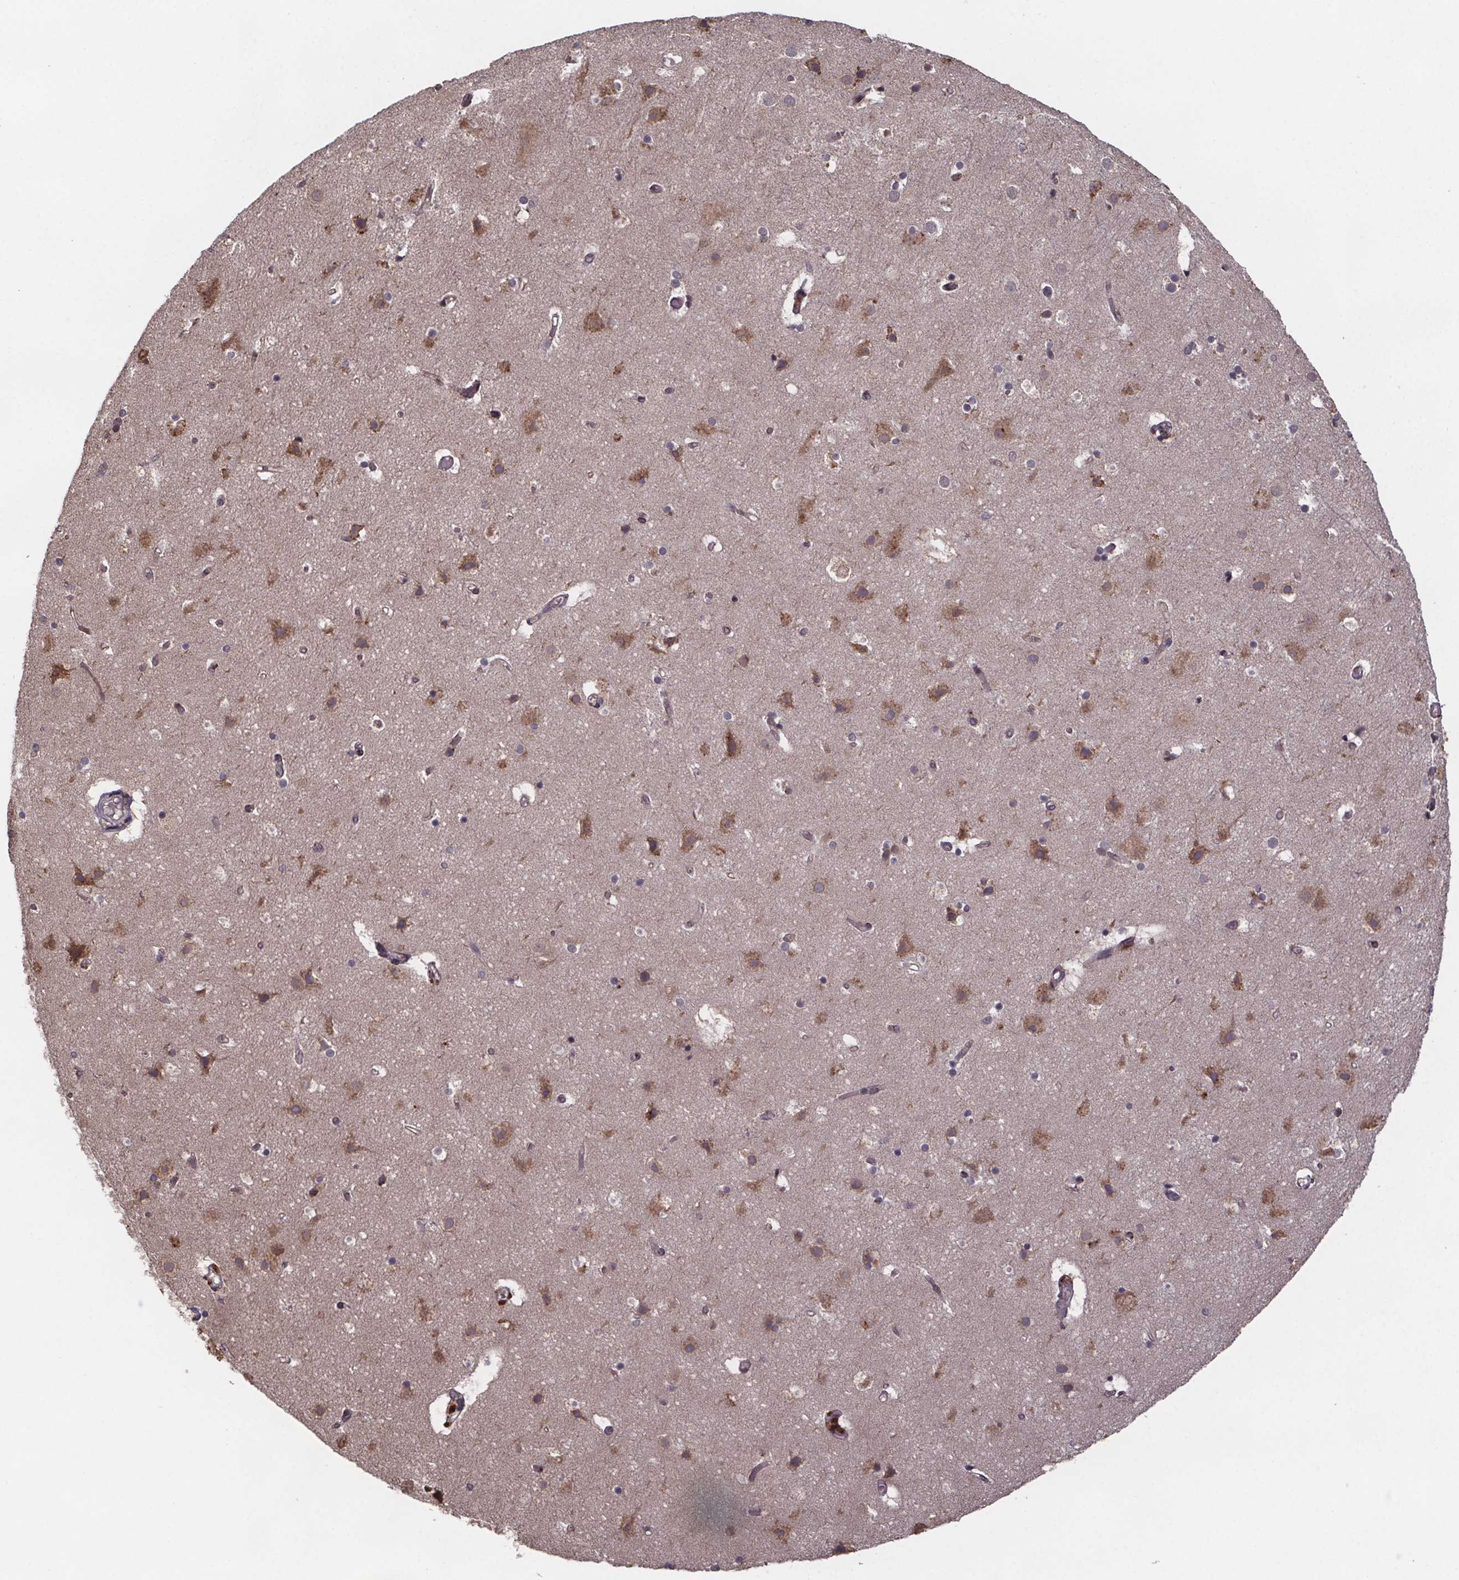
{"staining": {"intensity": "moderate", "quantity": ">75%", "location": "cytoplasmic/membranous"}, "tissue": "cerebral cortex", "cell_type": "Endothelial cells", "image_type": "normal", "snomed": [{"axis": "morphology", "description": "Normal tissue, NOS"}, {"axis": "topography", "description": "Cerebral cortex"}], "caption": "IHC (DAB) staining of normal human cerebral cortex reveals moderate cytoplasmic/membranous protein expression in approximately >75% of endothelial cells.", "gene": "SAT1", "patient": {"sex": "female", "age": 52}}